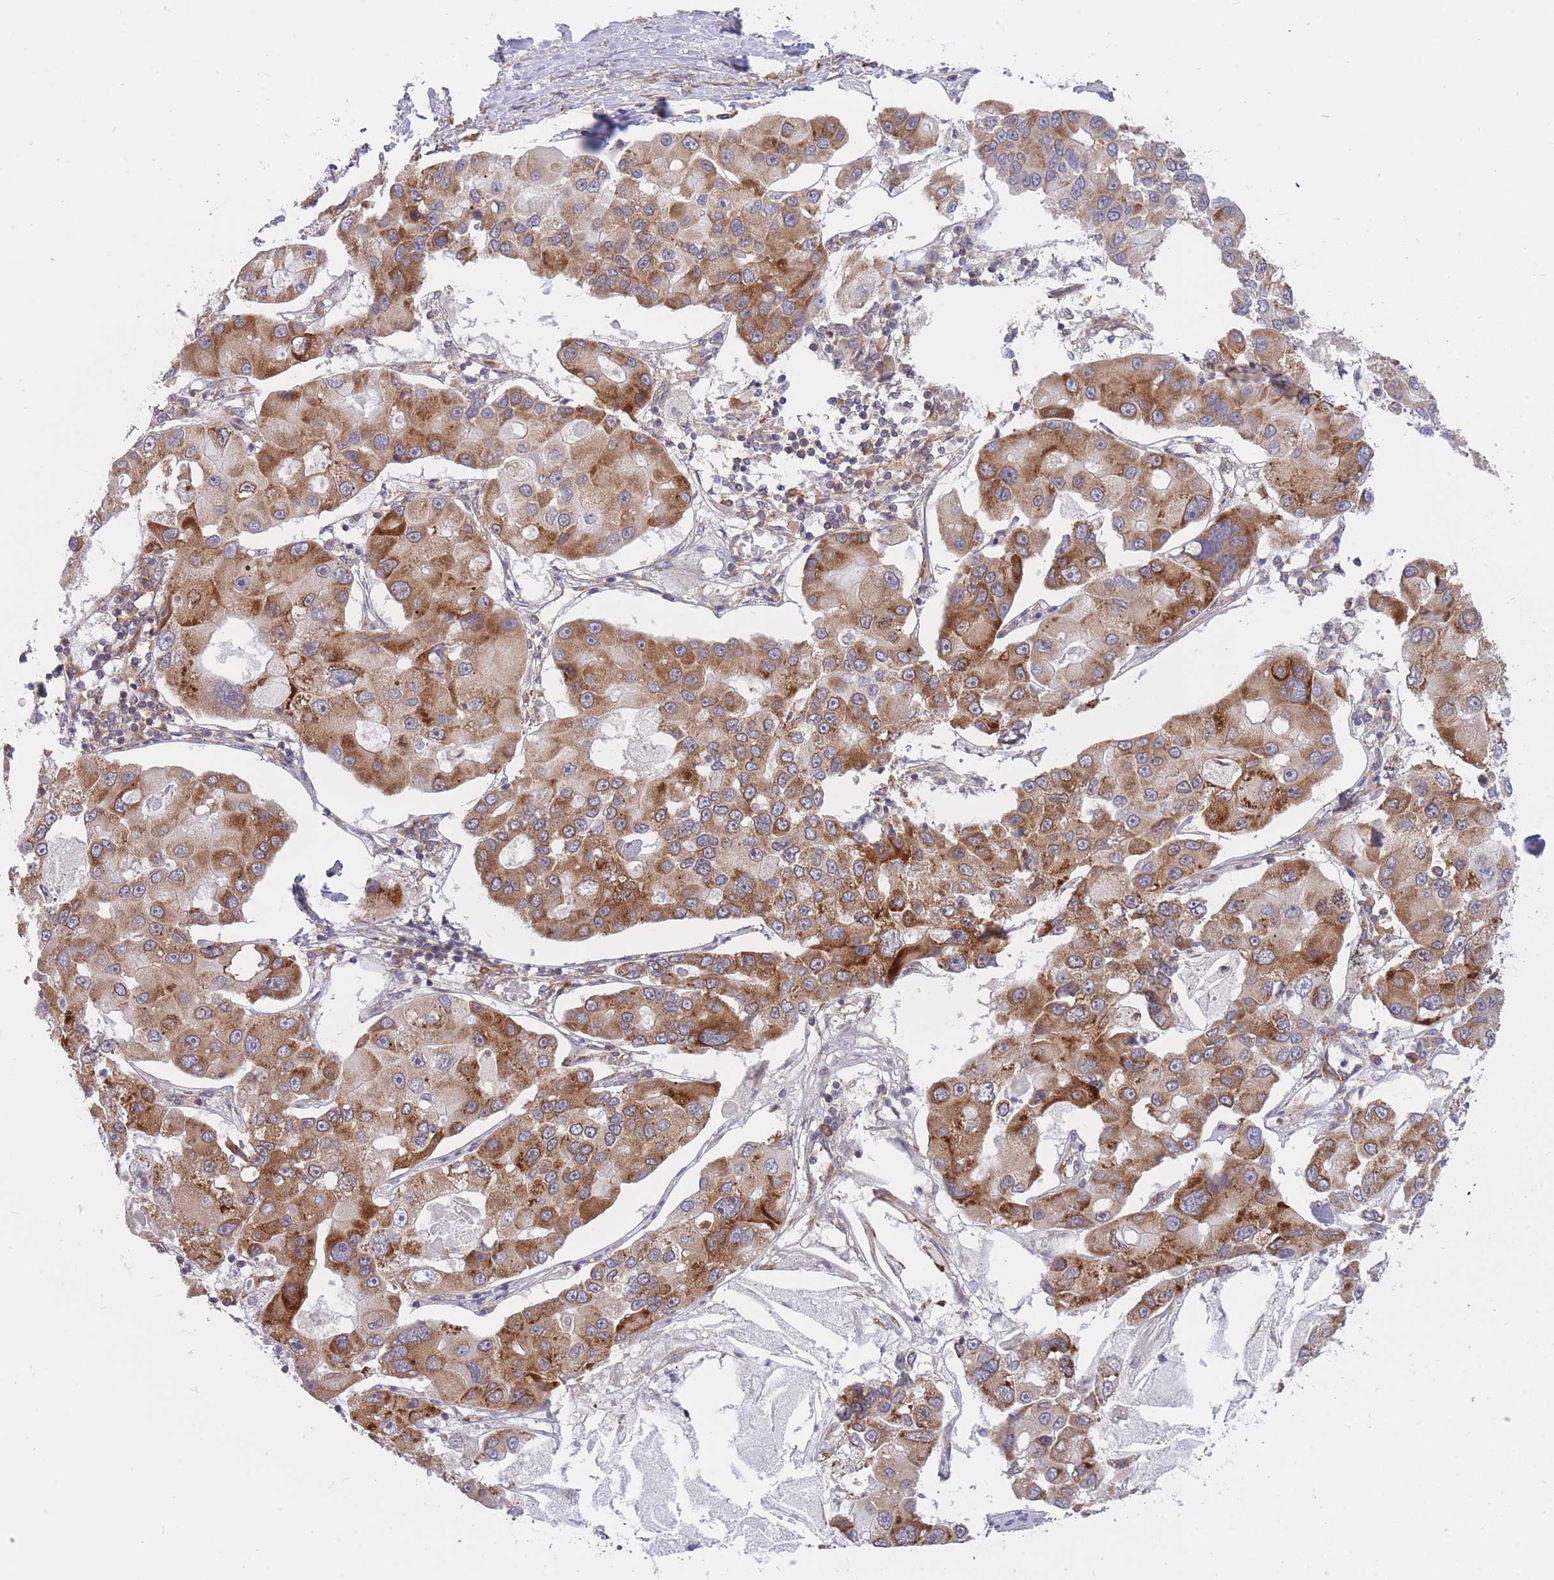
{"staining": {"intensity": "moderate", "quantity": ">75%", "location": "cytoplasmic/membranous"}, "tissue": "lung cancer", "cell_type": "Tumor cells", "image_type": "cancer", "snomed": [{"axis": "morphology", "description": "Adenocarcinoma, NOS"}, {"axis": "topography", "description": "Lung"}], "caption": "Human lung cancer stained with a brown dye reveals moderate cytoplasmic/membranous positive staining in about >75% of tumor cells.", "gene": "CCDC124", "patient": {"sex": "female", "age": 54}}